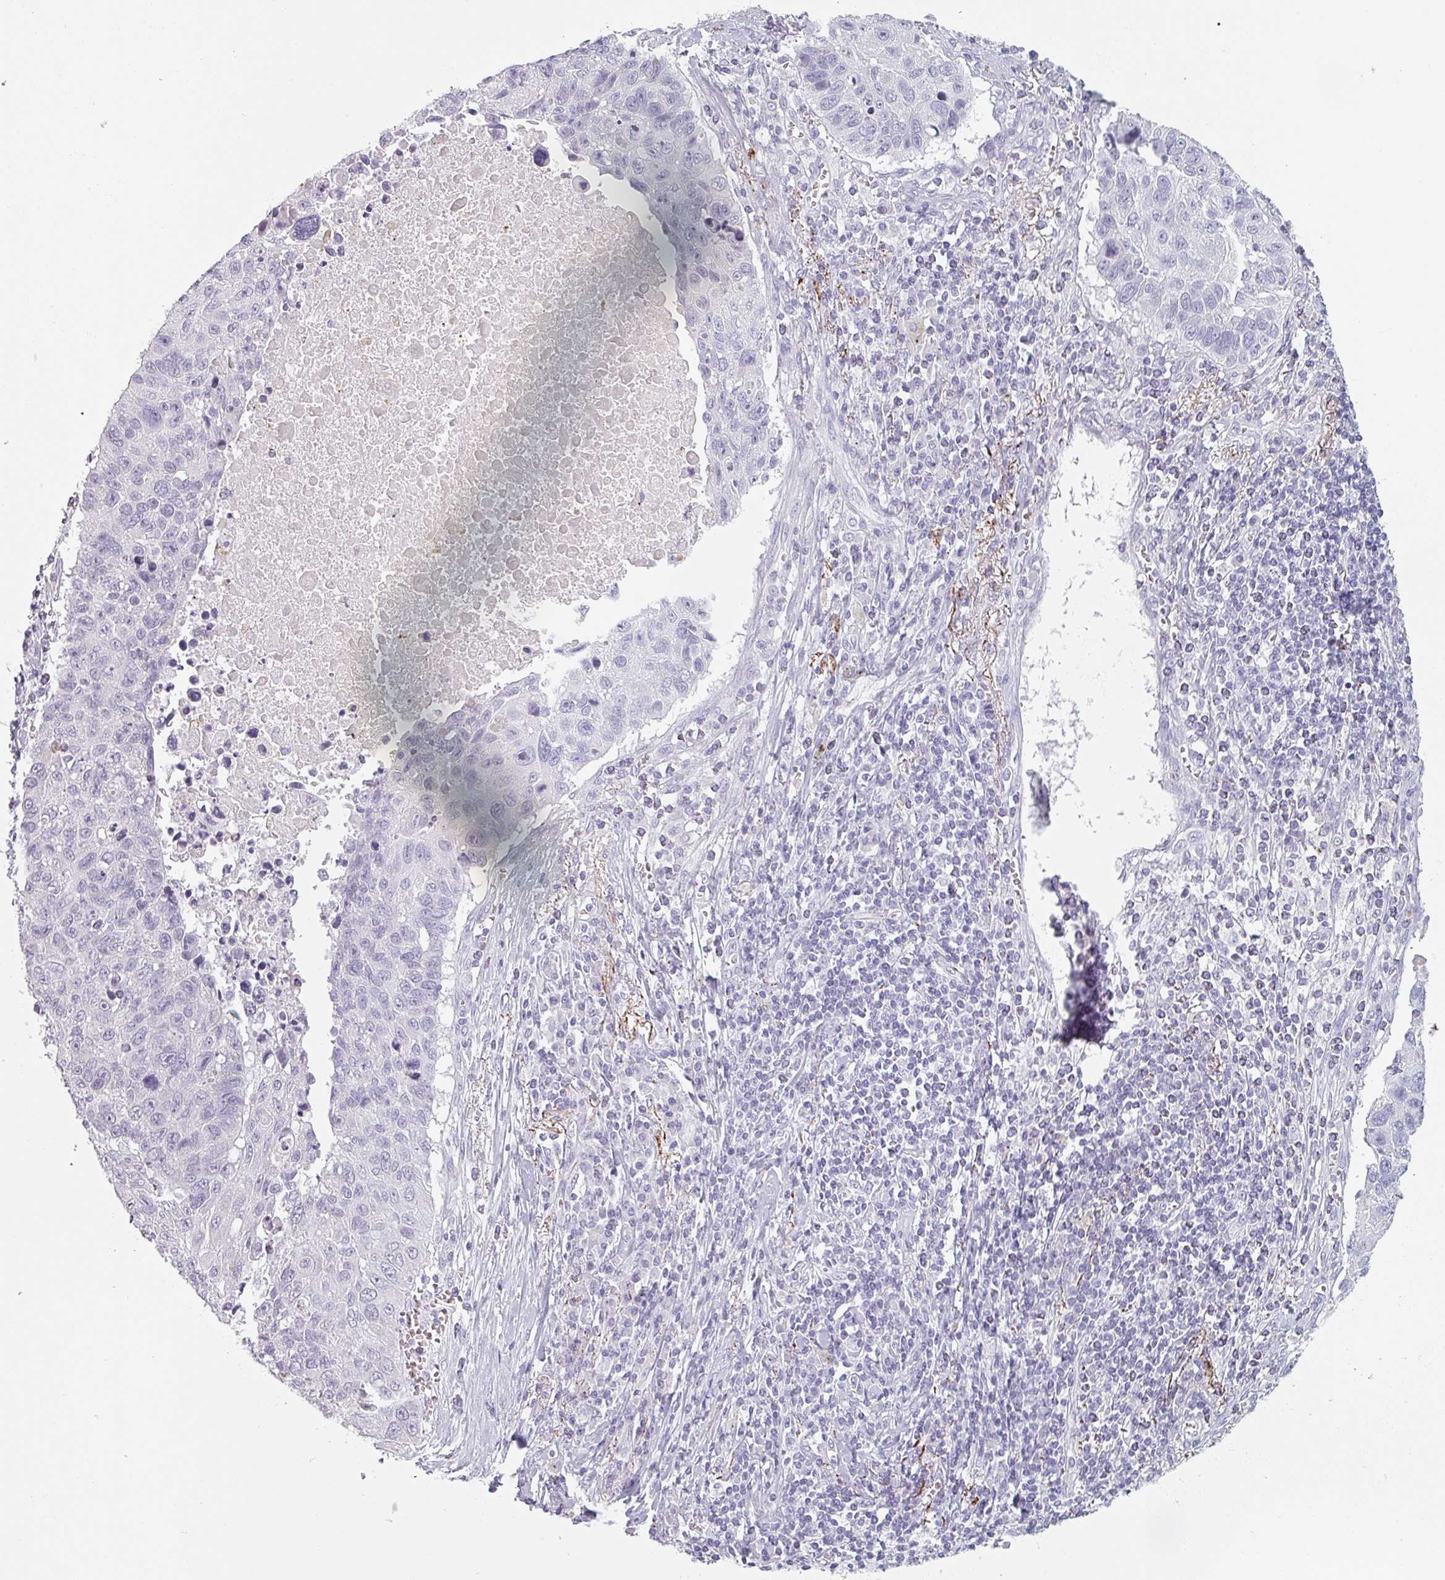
{"staining": {"intensity": "negative", "quantity": "none", "location": "none"}, "tissue": "lung cancer", "cell_type": "Tumor cells", "image_type": "cancer", "snomed": [{"axis": "morphology", "description": "Squamous cell carcinoma, NOS"}, {"axis": "topography", "description": "Lung"}], "caption": "Photomicrograph shows no protein positivity in tumor cells of squamous cell carcinoma (lung) tissue.", "gene": "SFTPA1", "patient": {"sex": "male", "age": 66}}